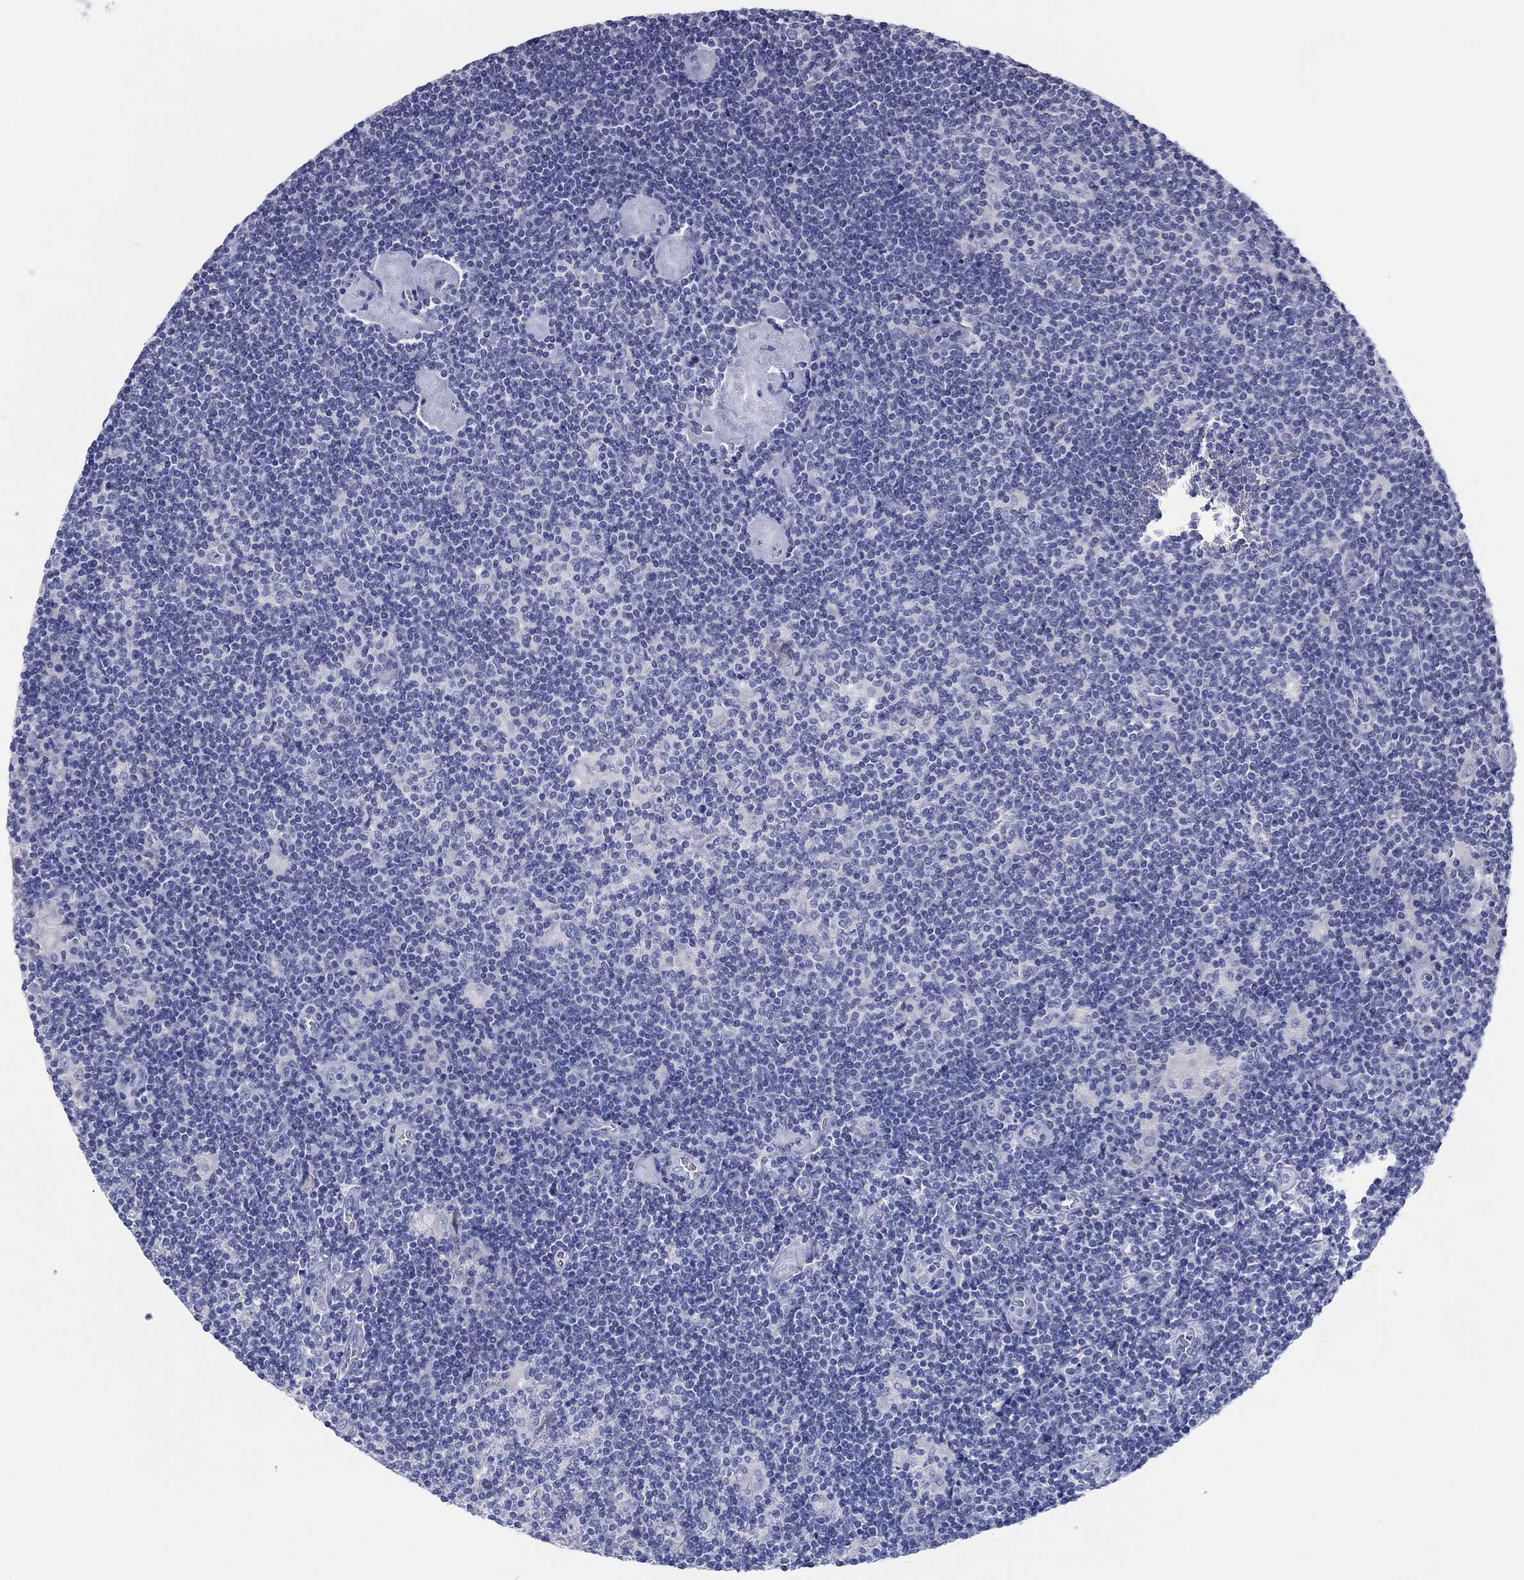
{"staining": {"intensity": "negative", "quantity": "none", "location": "none"}, "tissue": "lymphoma", "cell_type": "Tumor cells", "image_type": "cancer", "snomed": [{"axis": "morphology", "description": "Hodgkin's disease, NOS"}, {"axis": "topography", "description": "Lymph node"}], "caption": "Immunohistochemistry (IHC) micrograph of neoplastic tissue: lymphoma stained with DAB (3,3'-diaminobenzidine) shows no significant protein staining in tumor cells.", "gene": "ERICH3", "patient": {"sex": "male", "age": 40}}